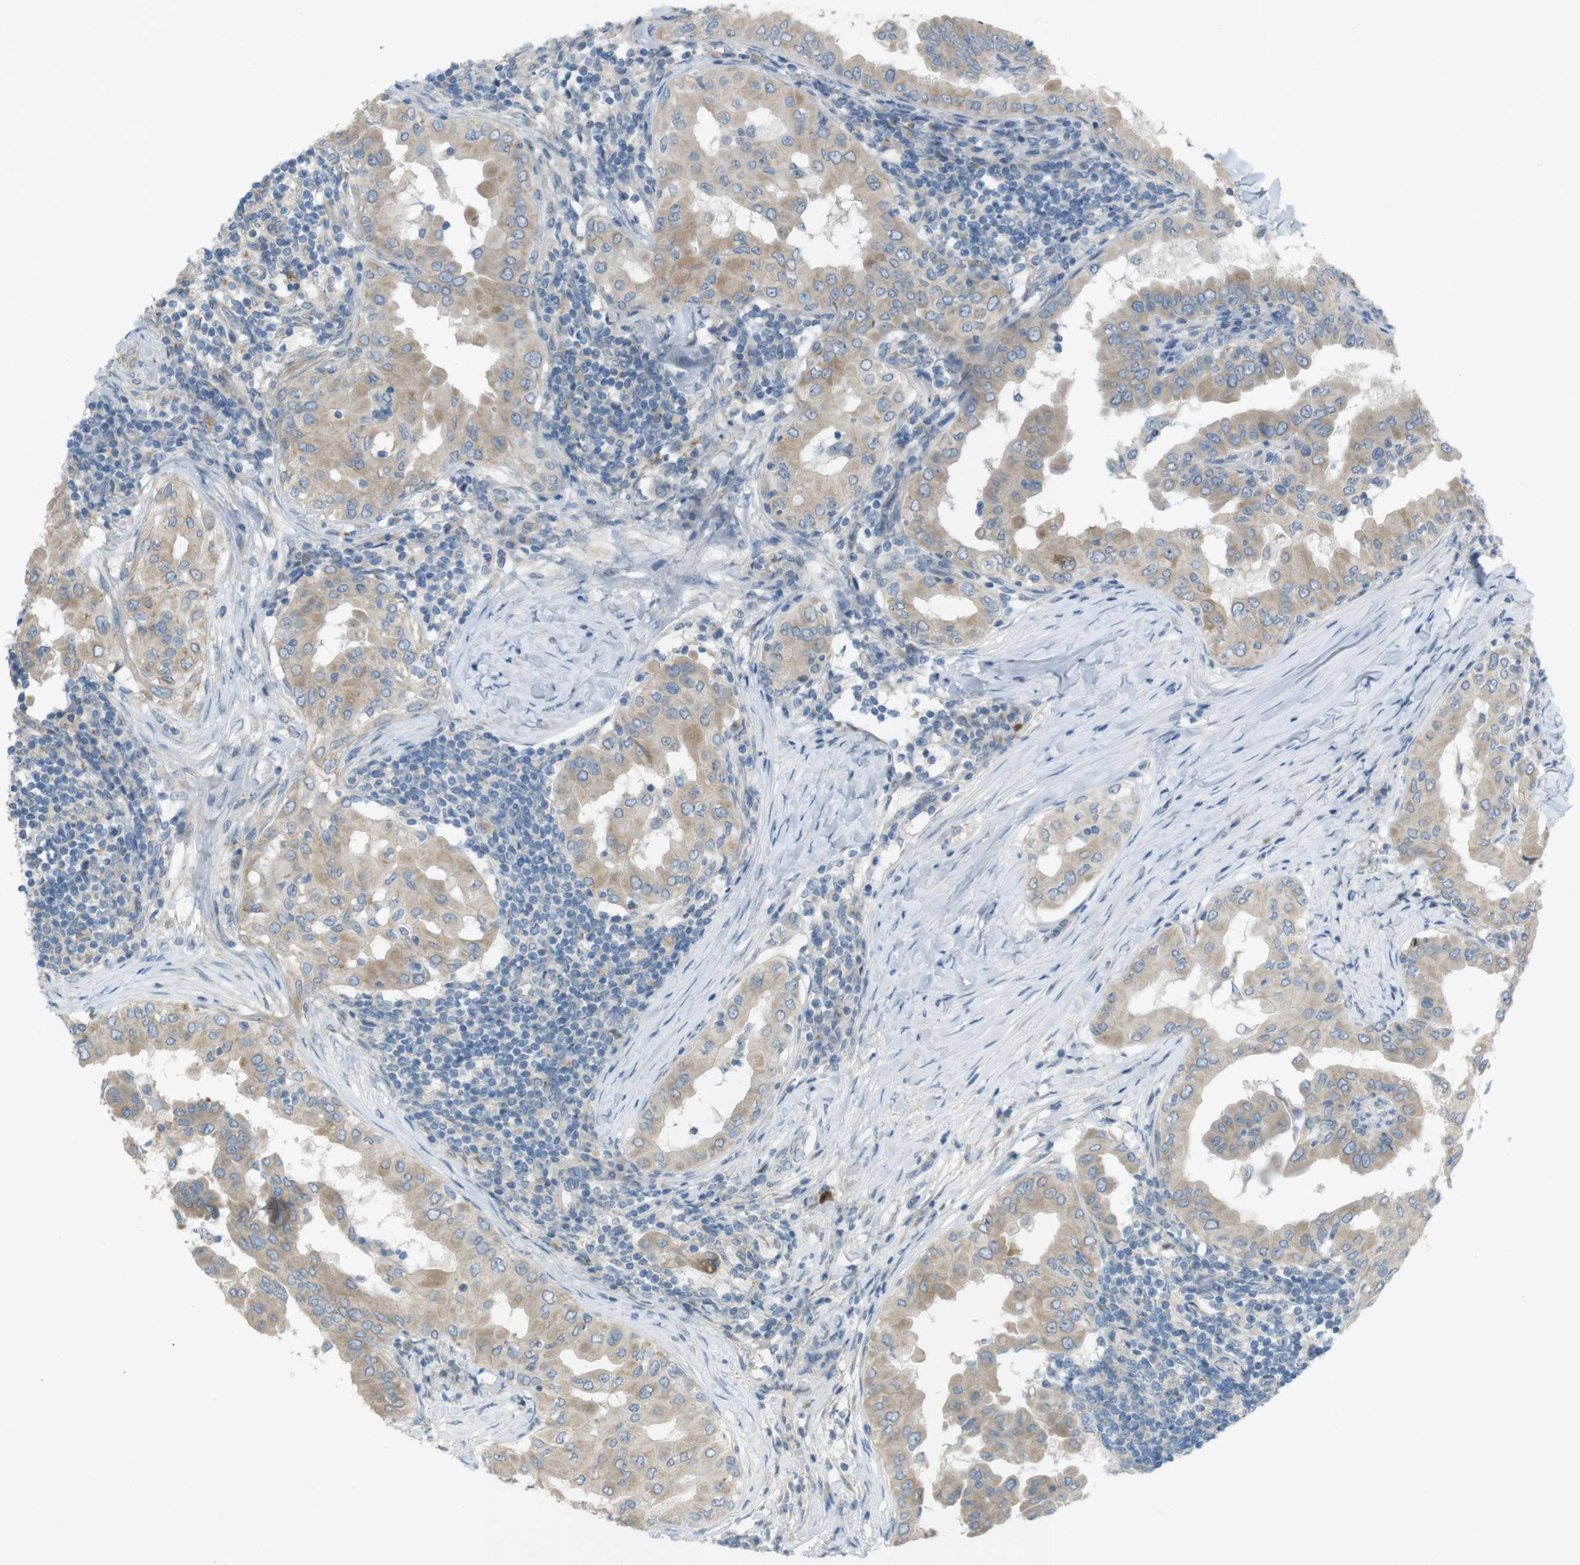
{"staining": {"intensity": "moderate", "quantity": ">75%", "location": "cytoplasmic/membranous"}, "tissue": "thyroid cancer", "cell_type": "Tumor cells", "image_type": "cancer", "snomed": [{"axis": "morphology", "description": "Papillary adenocarcinoma, NOS"}, {"axis": "topography", "description": "Thyroid gland"}], "caption": "Moderate cytoplasmic/membranous protein expression is seen in about >75% of tumor cells in thyroid papillary adenocarcinoma. Immunohistochemistry (ihc) stains the protein in brown and the nuclei are stained blue.", "gene": "TMEM41B", "patient": {"sex": "male", "age": 33}}